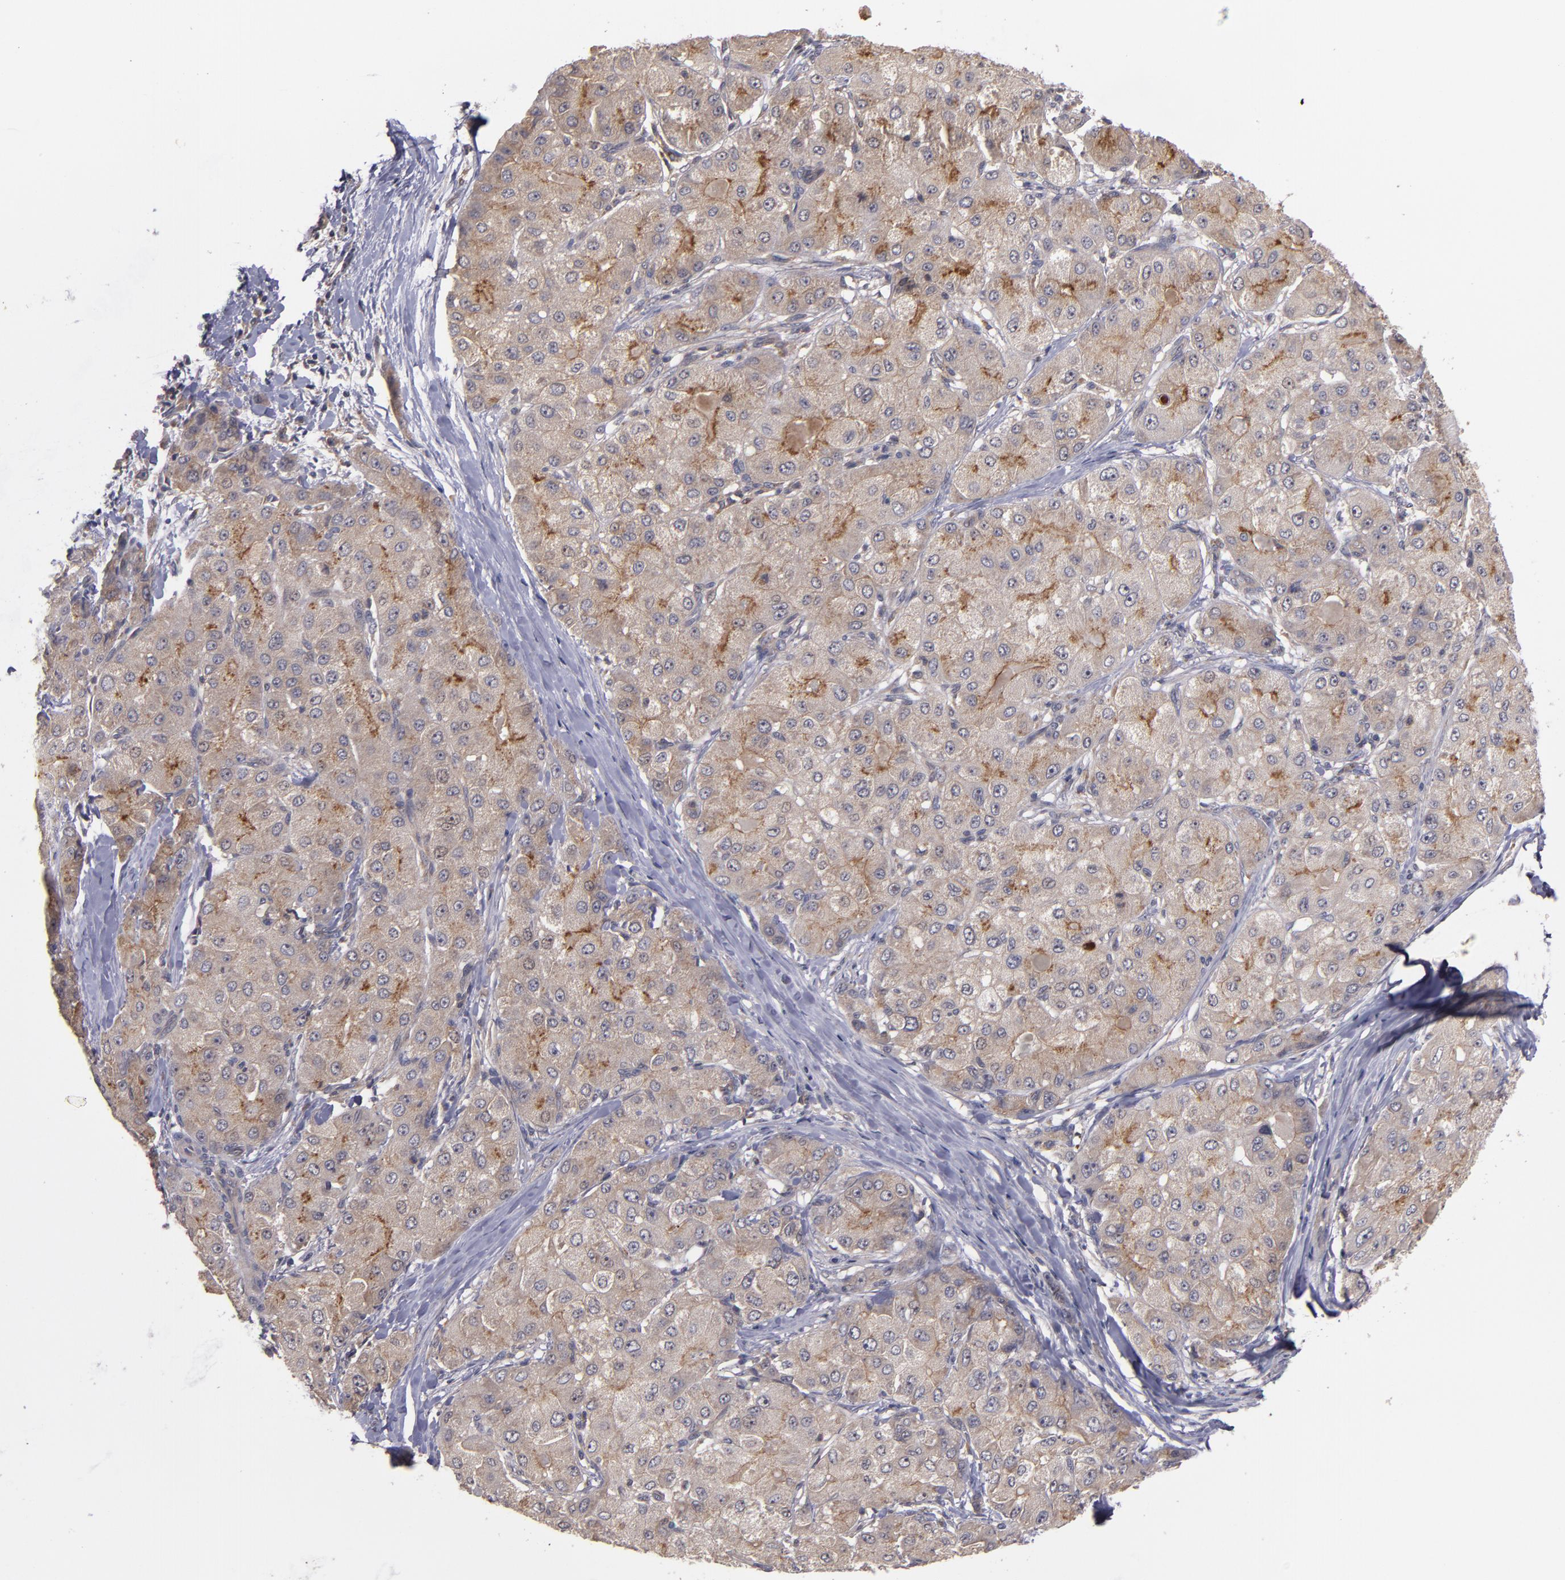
{"staining": {"intensity": "moderate", "quantity": "25%-75%", "location": "cytoplasmic/membranous"}, "tissue": "liver cancer", "cell_type": "Tumor cells", "image_type": "cancer", "snomed": [{"axis": "morphology", "description": "Carcinoma, Hepatocellular, NOS"}, {"axis": "topography", "description": "Liver"}], "caption": "Human hepatocellular carcinoma (liver) stained with a protein marker shows moderate staining in tumor cells.", "gene": "CTSO", "patient": {"sex": "male", "age": 80}}